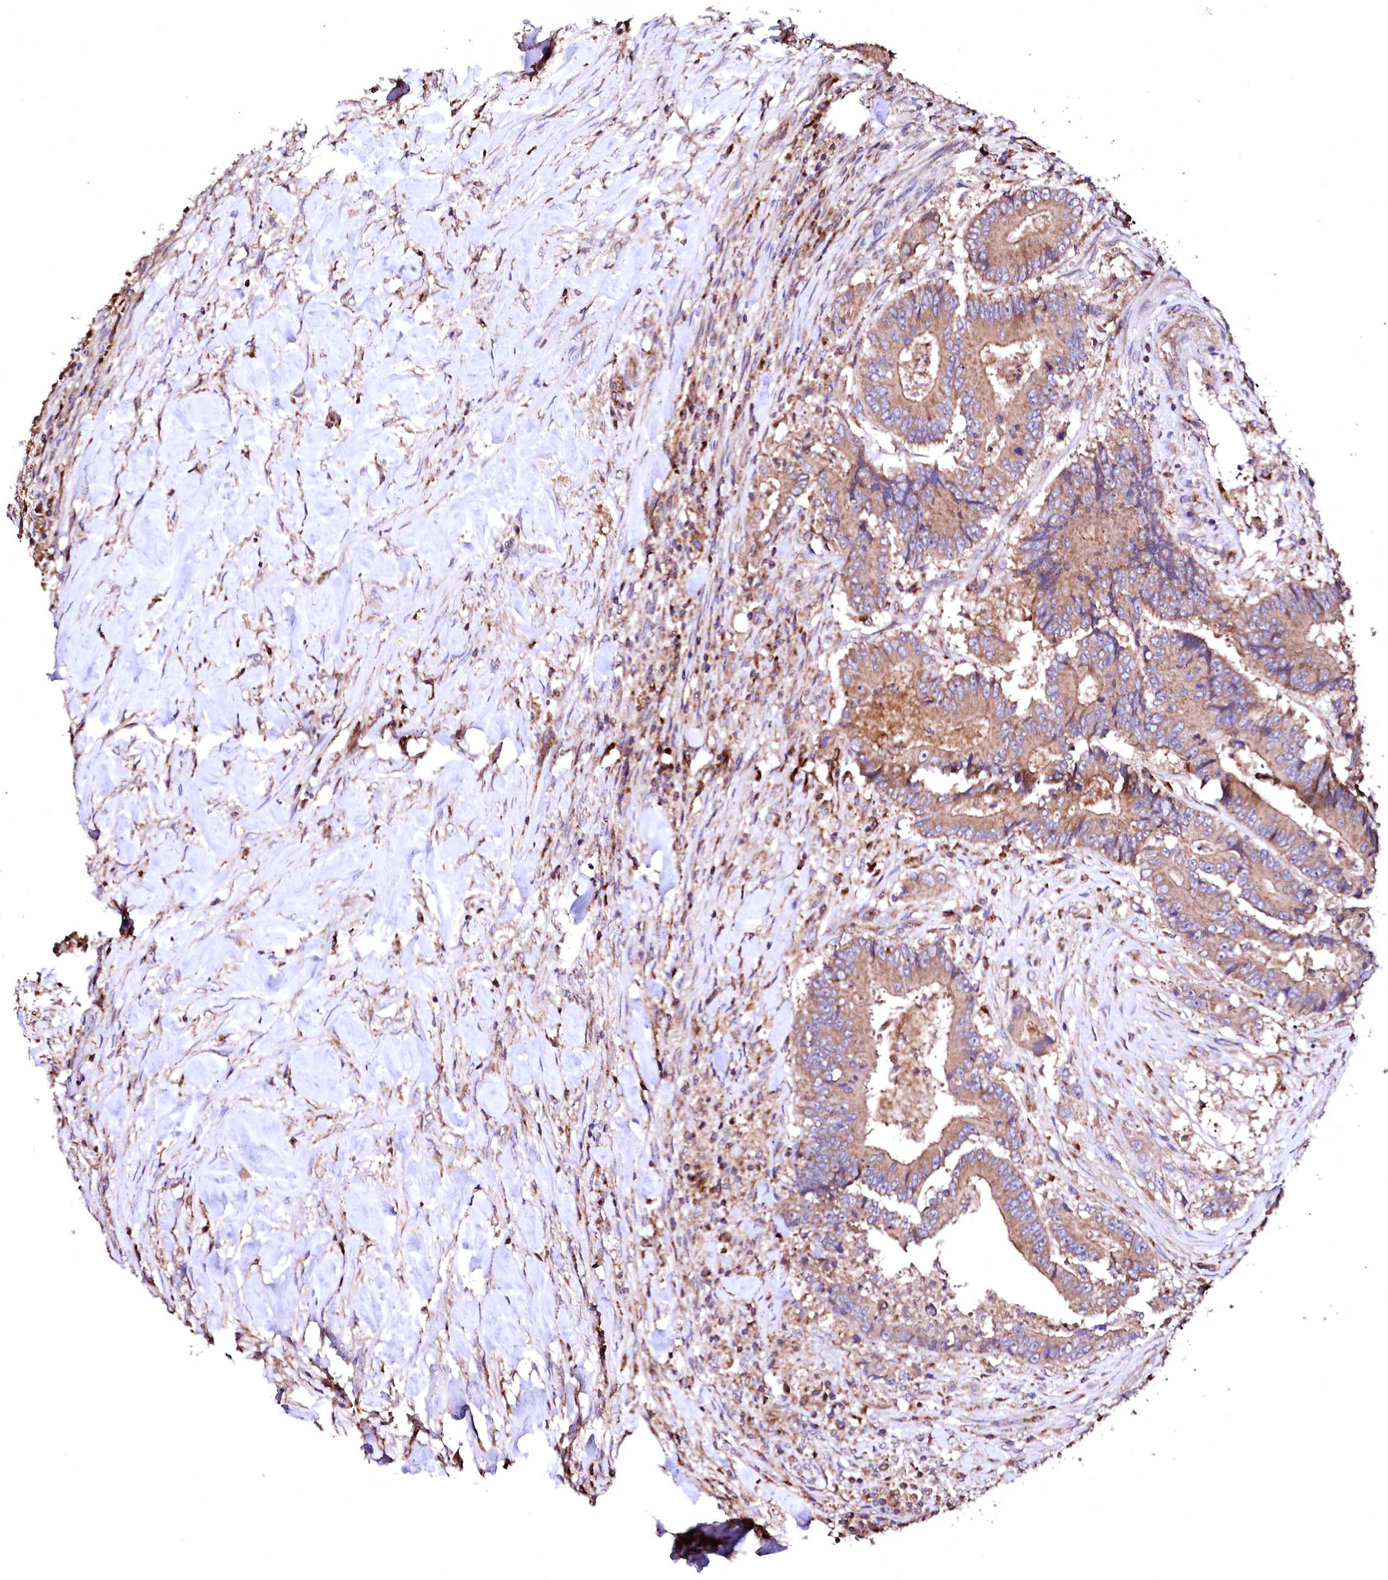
{"staining": {"intensity": "moderate", "quantity": ">75%", "location": "cytoplasmic/membranous"}, "tissue": "colorectal cancer", "cell_type": "Tumor cells", "image_type": "cancer", "snomed": [{"axis": "morphology", "description": "Adenocarcinoma, NOS"}, {"axis": "topography", "description": "Colon"}], "caption": "Immunohistochemical staining of human colorectal cancer shows moderate cytoplasmic/membranous protein staining in about >75% of tumor cells.", "gene": "ST3GAL1", "patient": {"sex": "male", "age": 83}}